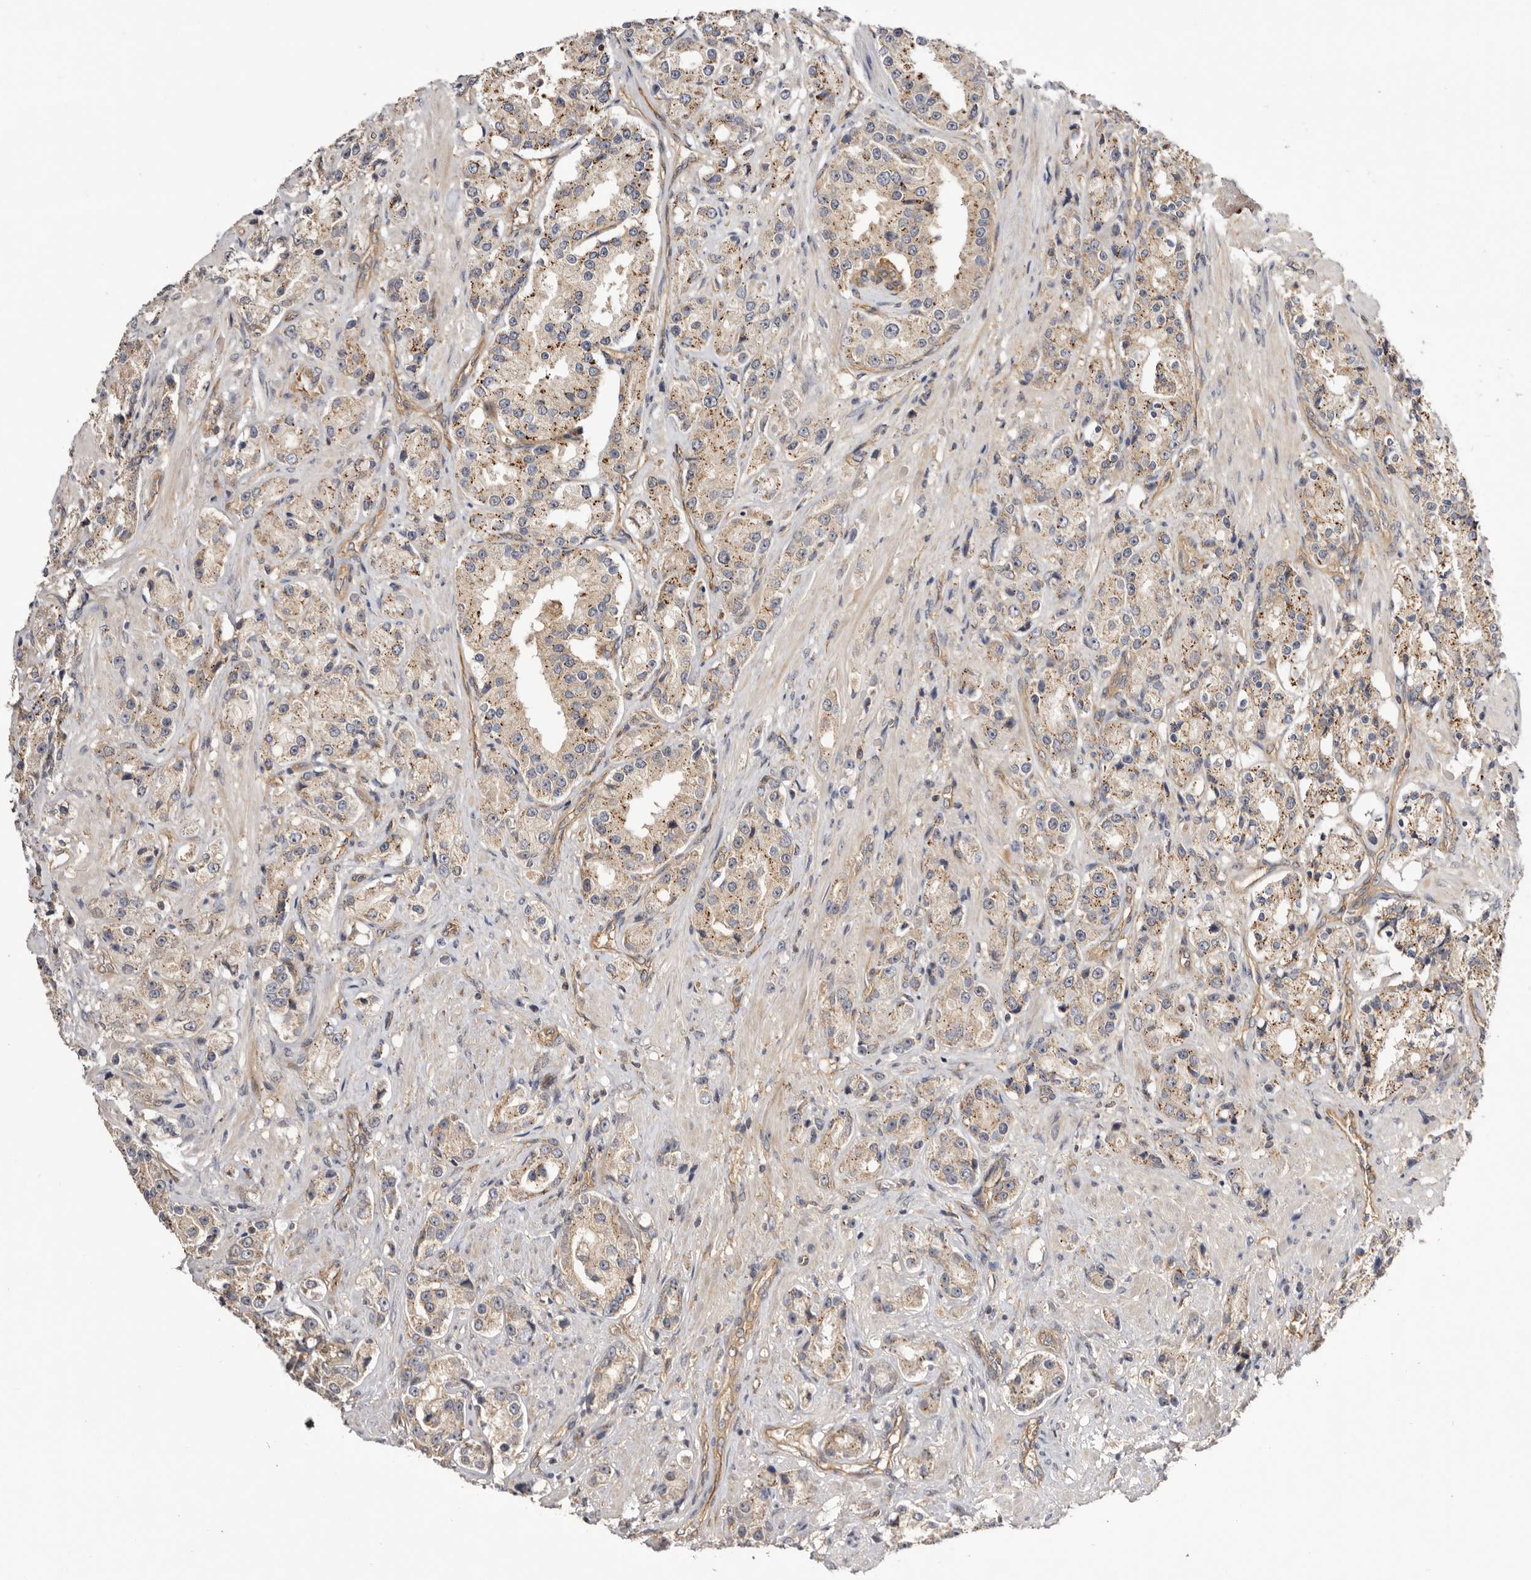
{"staining": {"intensity": "weak", "quantity": ">75%", "location": "cytoplasmic/membranous"}, "tissue": "prostate cancer", "cell_type": "Tumor cells", "image_type": "cancer", "snomed": [{"axis": "morphology", "description": "Adenocarcinoma, High grade"}, {"axis": "topography", "description": "Prostate"}], "caption": "High-magnification brightfield microscopy of adenocarcinoma (high-grade) (prostate) stained with DAB (3,3'-diaminobenzidine) (brown) and counterstained with hematoxylin (blue). tumor cells exhibit weak cytoplasmic/membranous positivity is identified in approximately>75% of cells.", "gene": "PANK4", "patient": {"sex": "male", "age": 60}}